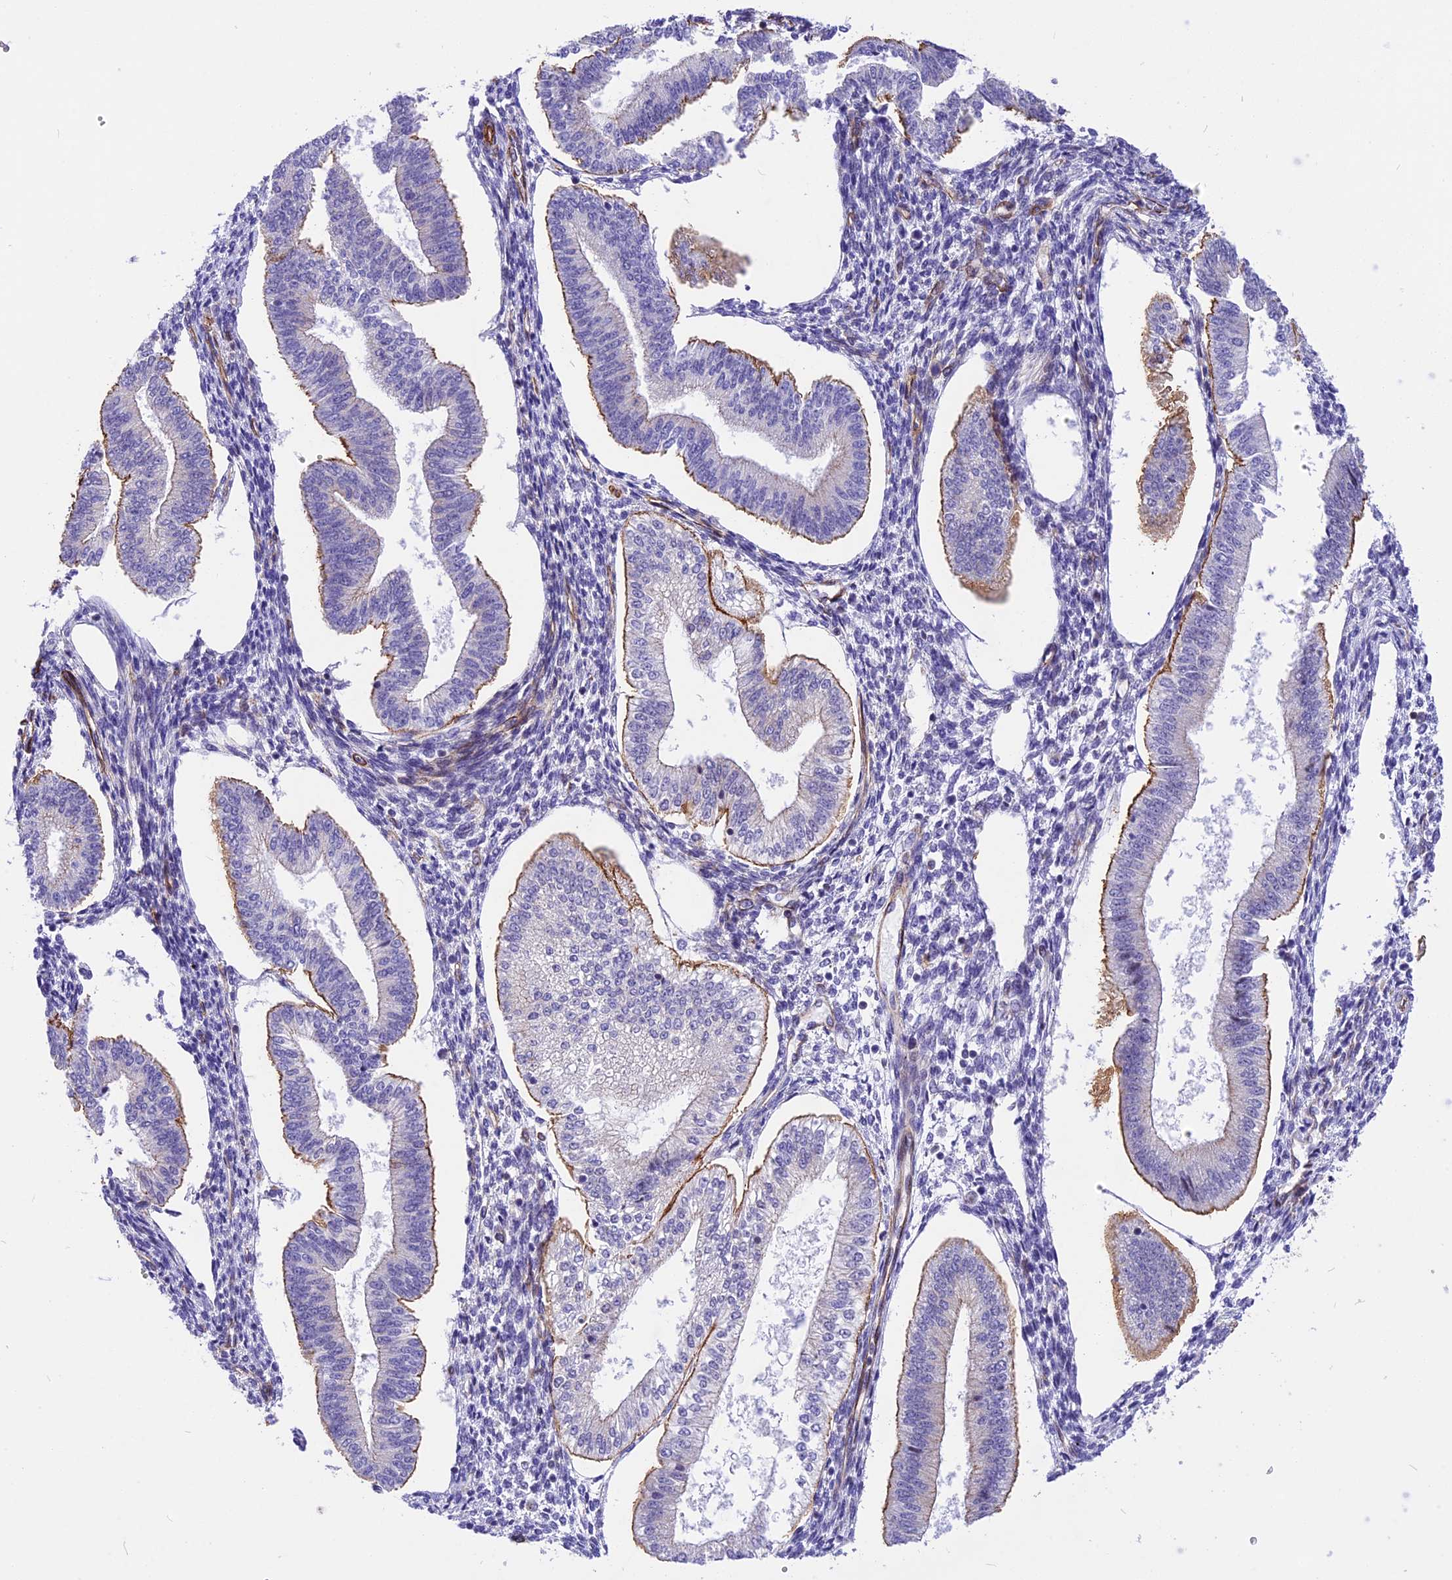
{"staining": {"intensity": "negative", "quantity": "none", "location": "none"}, "tissue": "endometrium", "cell_type": "Cells in endometrial stroma", "image_type": "normal", "snomed": [{"axis": "morphology", "description": "Normal tissue, NOS"}, {"axis": "topography", "description": "Endometrium"}], "caption": "Immunohistochemistry photomicrograph of unremarkable endometrium: endometrium stained with DAB demonstrates no significant protein positivity in cells in endometrial stroma. (DAB (3,3'-diaminobenzidine) immunohistochemistry (IHC), high magnification).", "gene": "R3HDM4", "patient": {"sex": "female", "age": 34}}